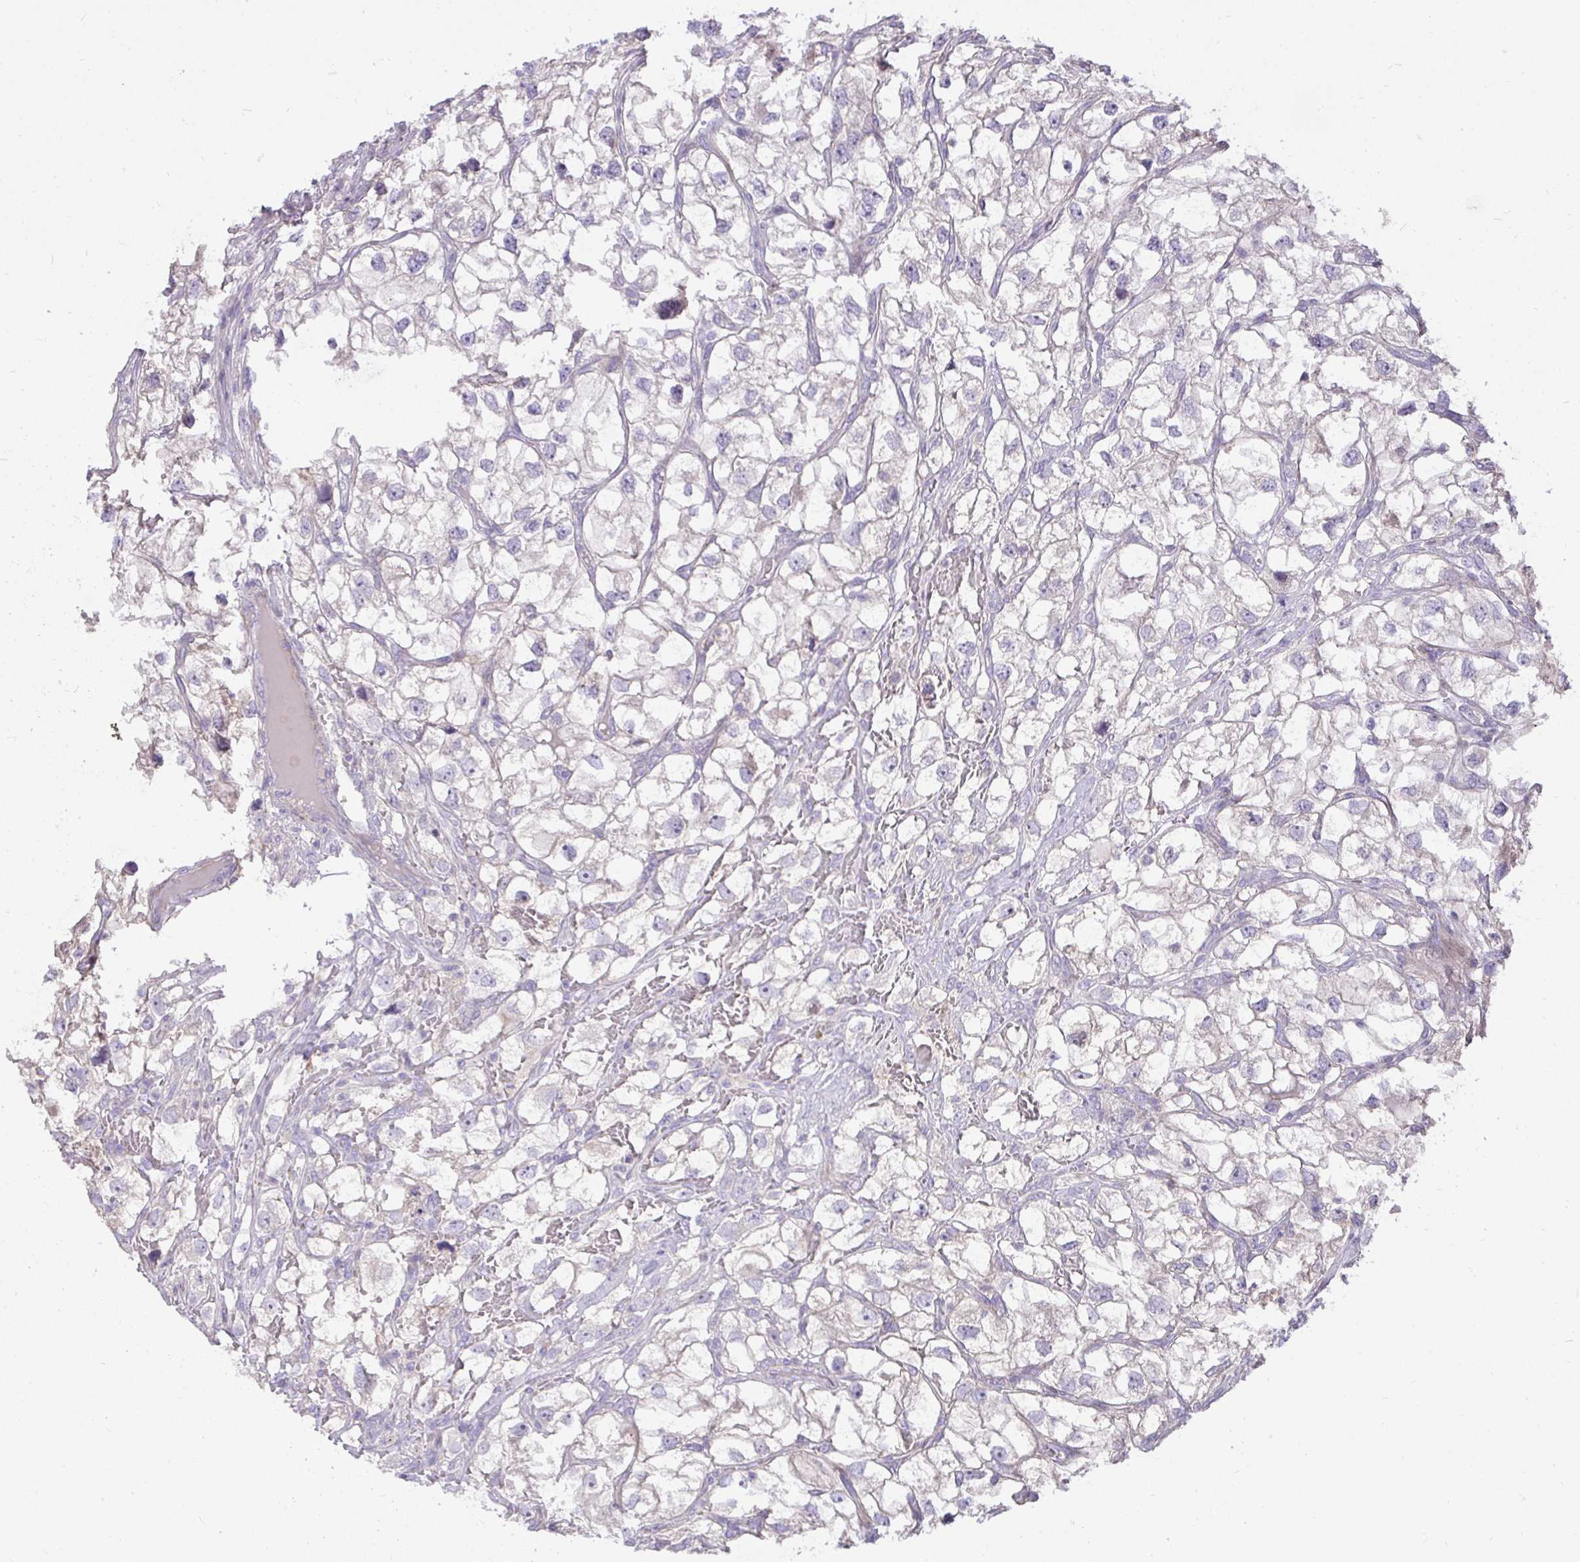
{"staining": {"intensity": "negative", "quantity": "none", "location": "none"}, "tissue": "renal cancer", "cell_type": "Tumor cells", "image_type": "cancer", "snomed": [{"axis": "morphology", "description": "Adenocarcinoma, NOS"}, {"axis": "topography", "description": "Kidney"}], "caption": "Immunohistochemistry (IHC) of human renal cancer (adenocarcinoma) demonstrates no staining in tumor cells.", "gene": "STRIP1", "patient": {"sex": "male", "age": 59}}